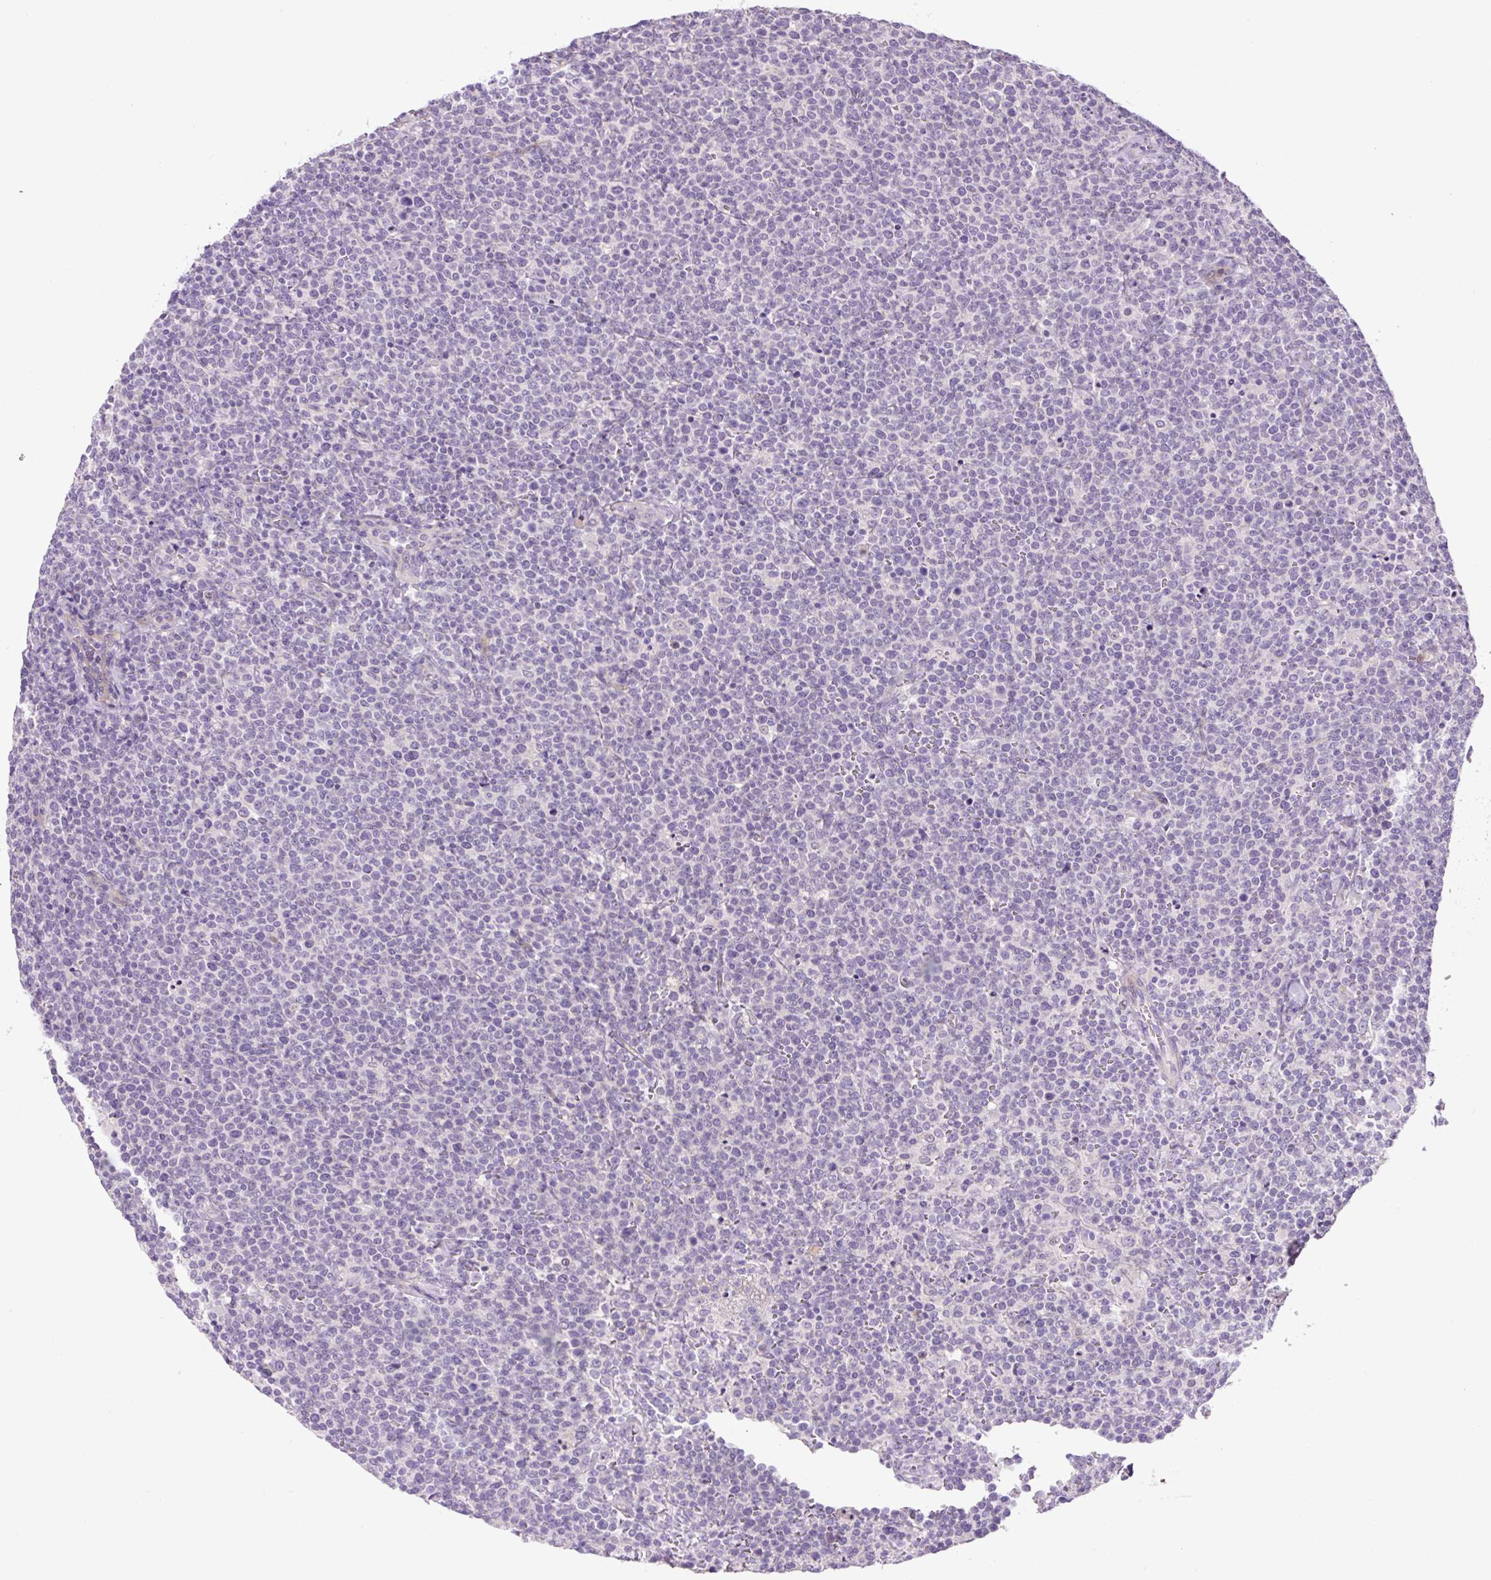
{"staining": {"intensity": "negative", "quantity": "none", "location": "none"}, "tissue": "lymphoma", "cell_type": "Tumor cells", "image_type": "cancer", "snomed": [{"axis": "morphology", "description": "Malignant lymphoma, non-Hodgkin's type, High grade"}, {"axis": "topography", "description": "Lymph node"}], "caption": "Tumor cells are negative for protein expression in human malignant lymphoma, non-Hodgkin's type (high-grade).", "gene": "OGDHL", "patient": {"sex": "male", "age": 61}}